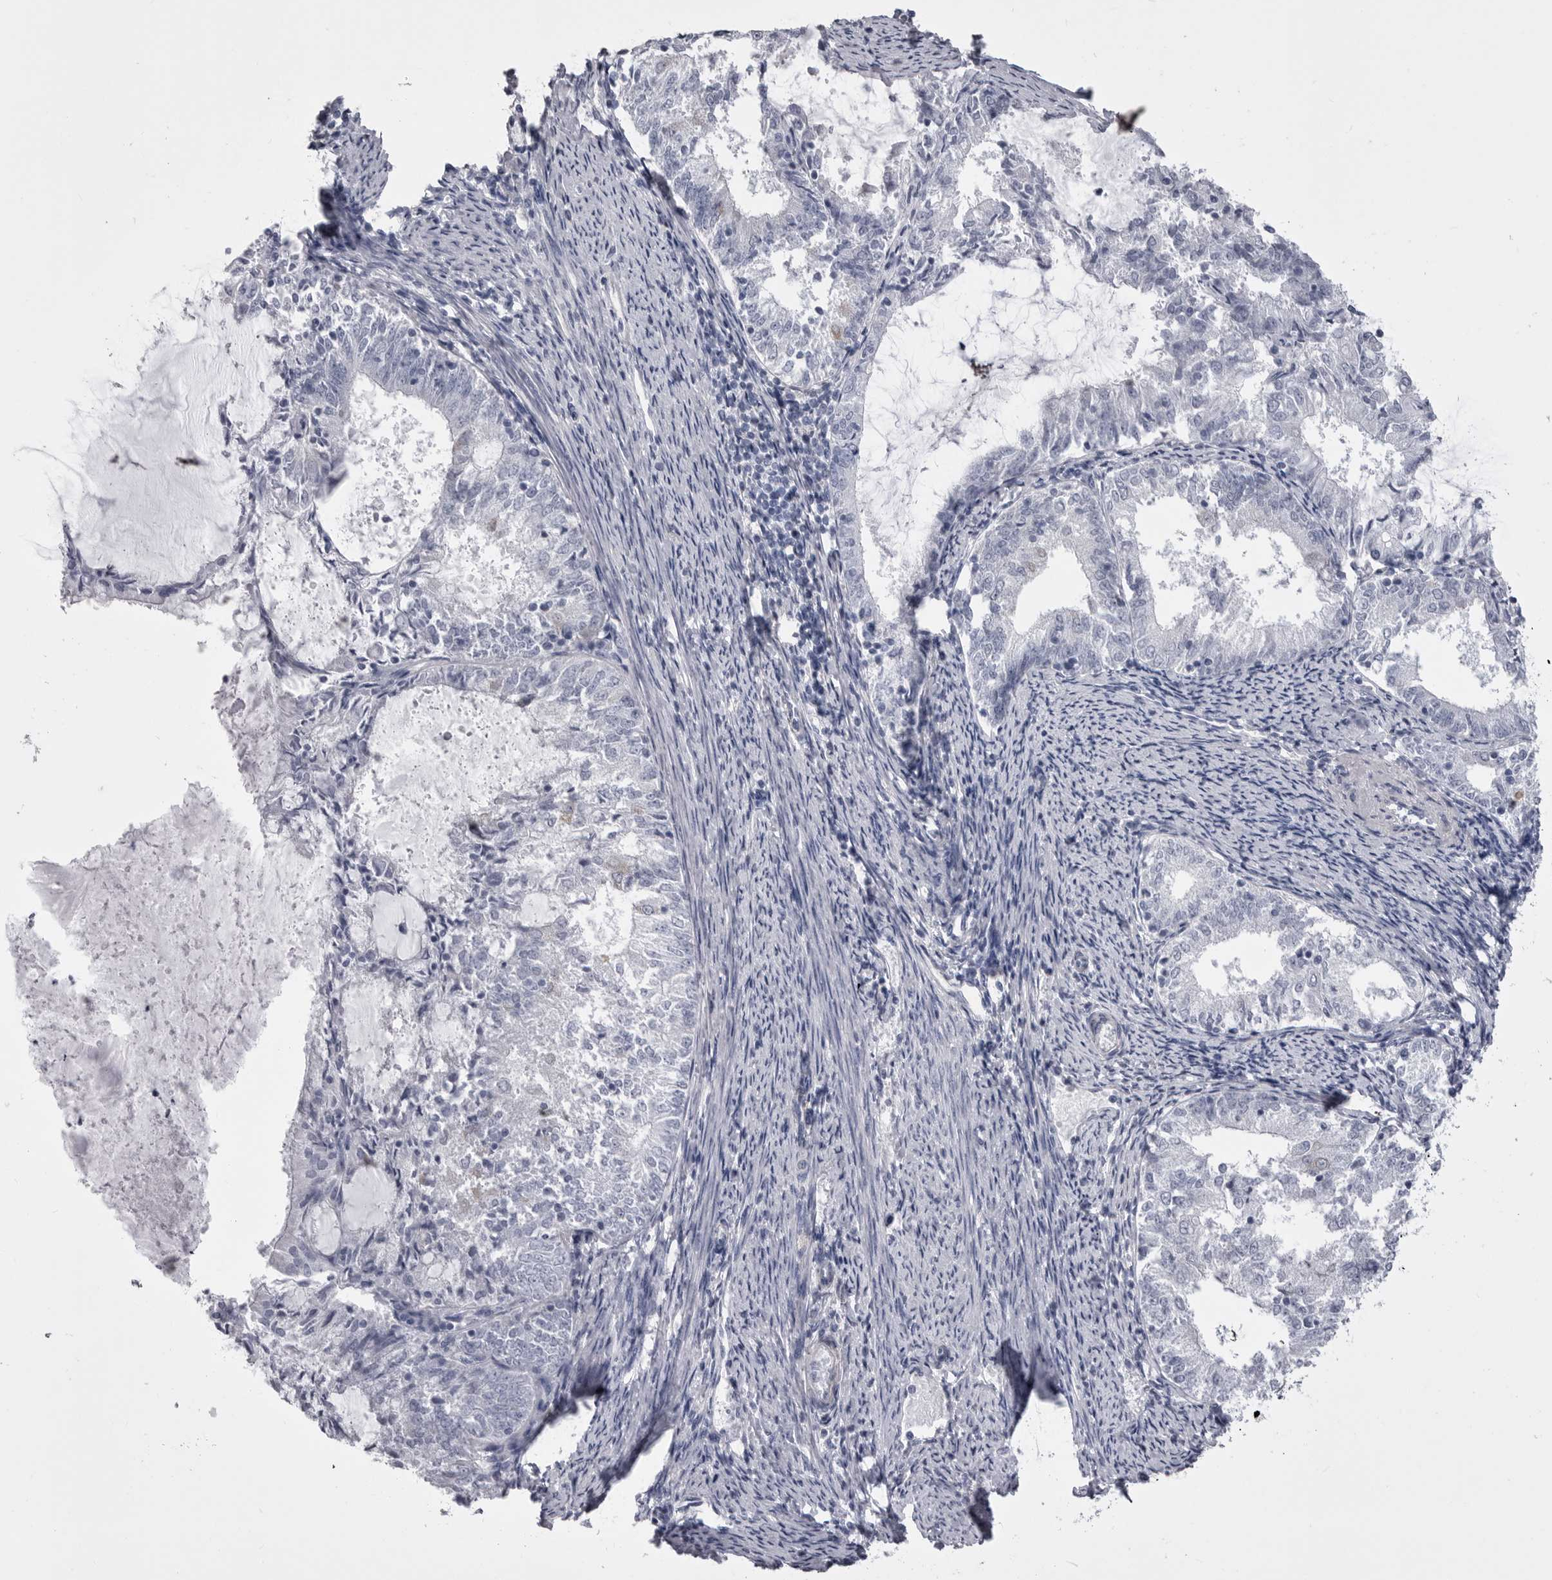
{"staining": {"intensity": "negative", "quantity": "none", "location": "none"}, "tissue": "endometrial cancer", "cell_type": "Tumor cells", "image_type": "cancer", "snomed": [{"axis": "morphology", "description": "Adenocarcinoma, NOS"}, {"axis": "topography", "description": "Endometrium"}], "caption": "Immunohistochemistry (IHC) photomicrograph of human adenocarcinoma (endometrial) stained for a protein (brown), which displays no positivity in tumor cells.", "gene": "ANK2", "patient": {"sex": "female", "age": 57}}